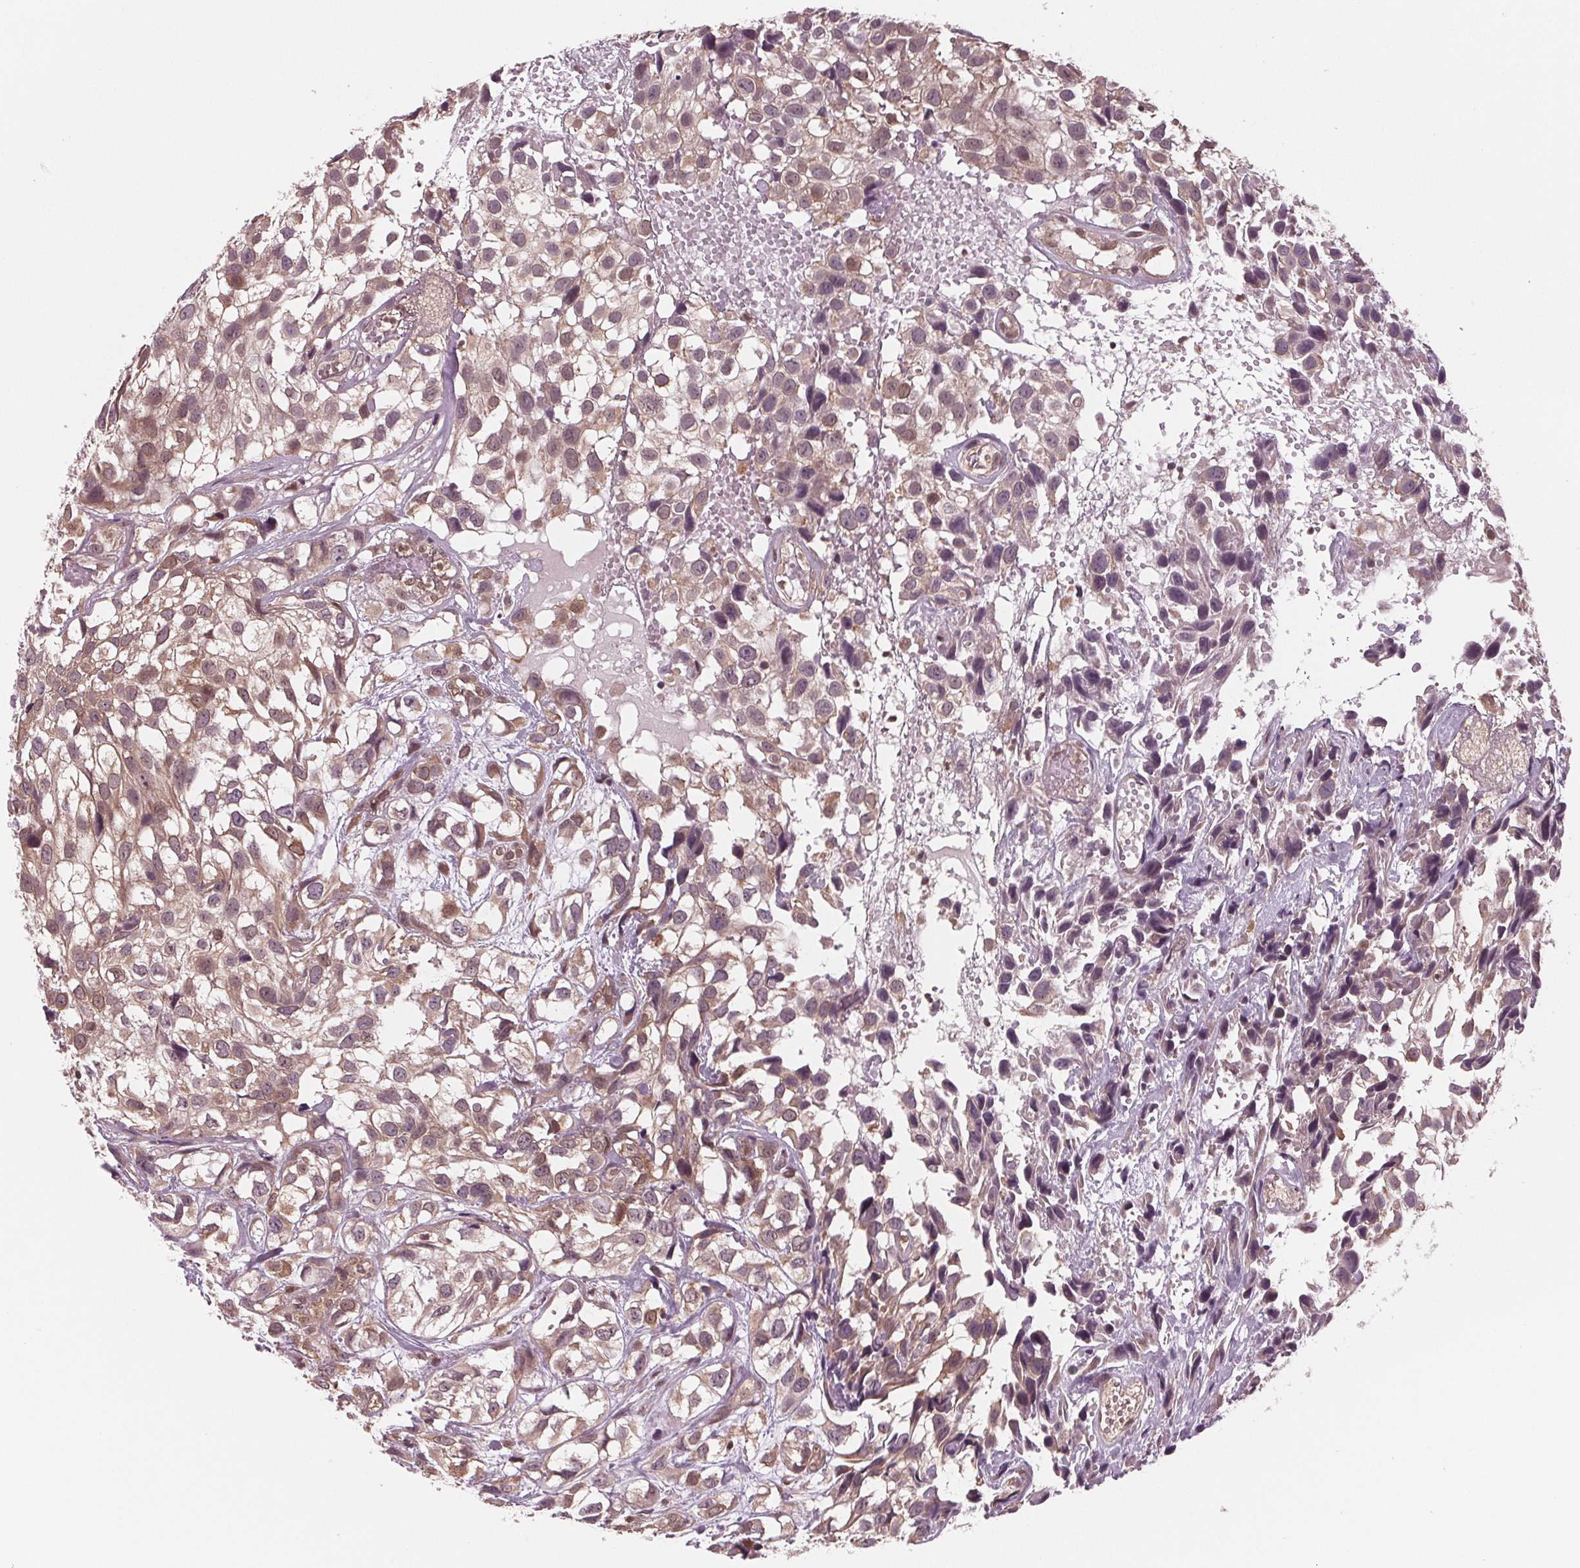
{"staining": {"intensity": "weak", "quantity": "25%-75%", "location": "cytoplasmic/membranous,nuclear"}, "tissue": "urothelial cancer", "cell_type": "Tumor cells", "image_type": "cancer", "snomed": [{"axis": "morphology", "description": "Urothelial carcinoma, High grade"}, {"axis": "topography", "description": "Urinary bladder"}], "caption": "DAB (3,3'-diaminobenzidine) immunohistochemical staining of human urothelial cancer displays weak cytoplasmic/membranous and nuclear protein staining in approximately 25%-75% of tumor cells.", "gene": "STAT3", "patient": {"sex": "male", "age": 56}}